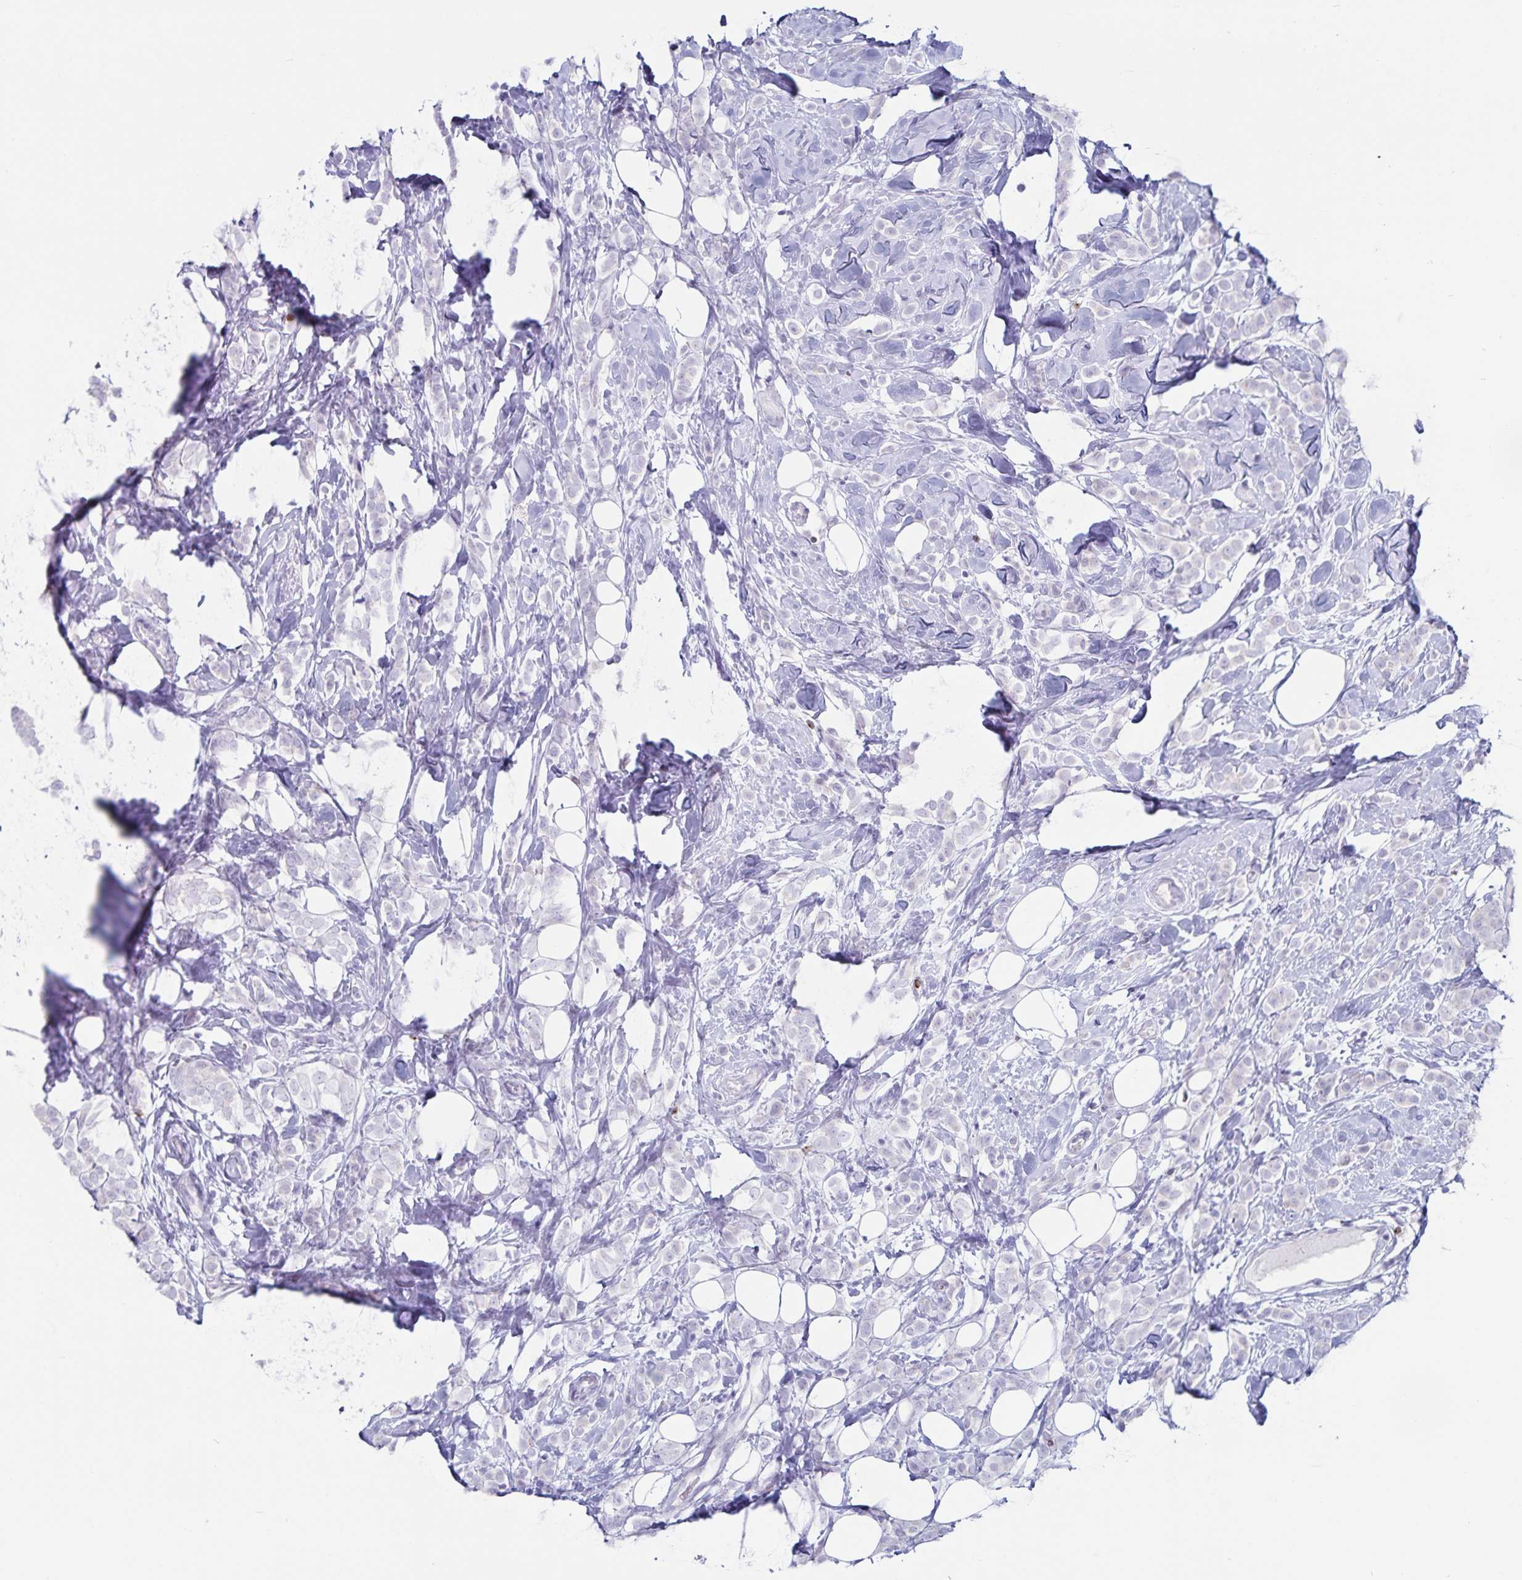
{"staining": {"intensity": "negative", "quantity": "none", "location": "none"}, "tissue": "breast cancer", "cell_type": "Tumor cells", "image_type": "cancer", "snomed": [{"axis": "morphology", "description": "Lobular carcinoma"}, {"axis": "topography", "description": "Breast"}], "caption": "A photomicrograph of lobular carcinoma (breast) stained for a protein demonstrates no brown staining in tumor cells.", "gene": "GNLY", "patient": {"sex": "female", "age": 49}}